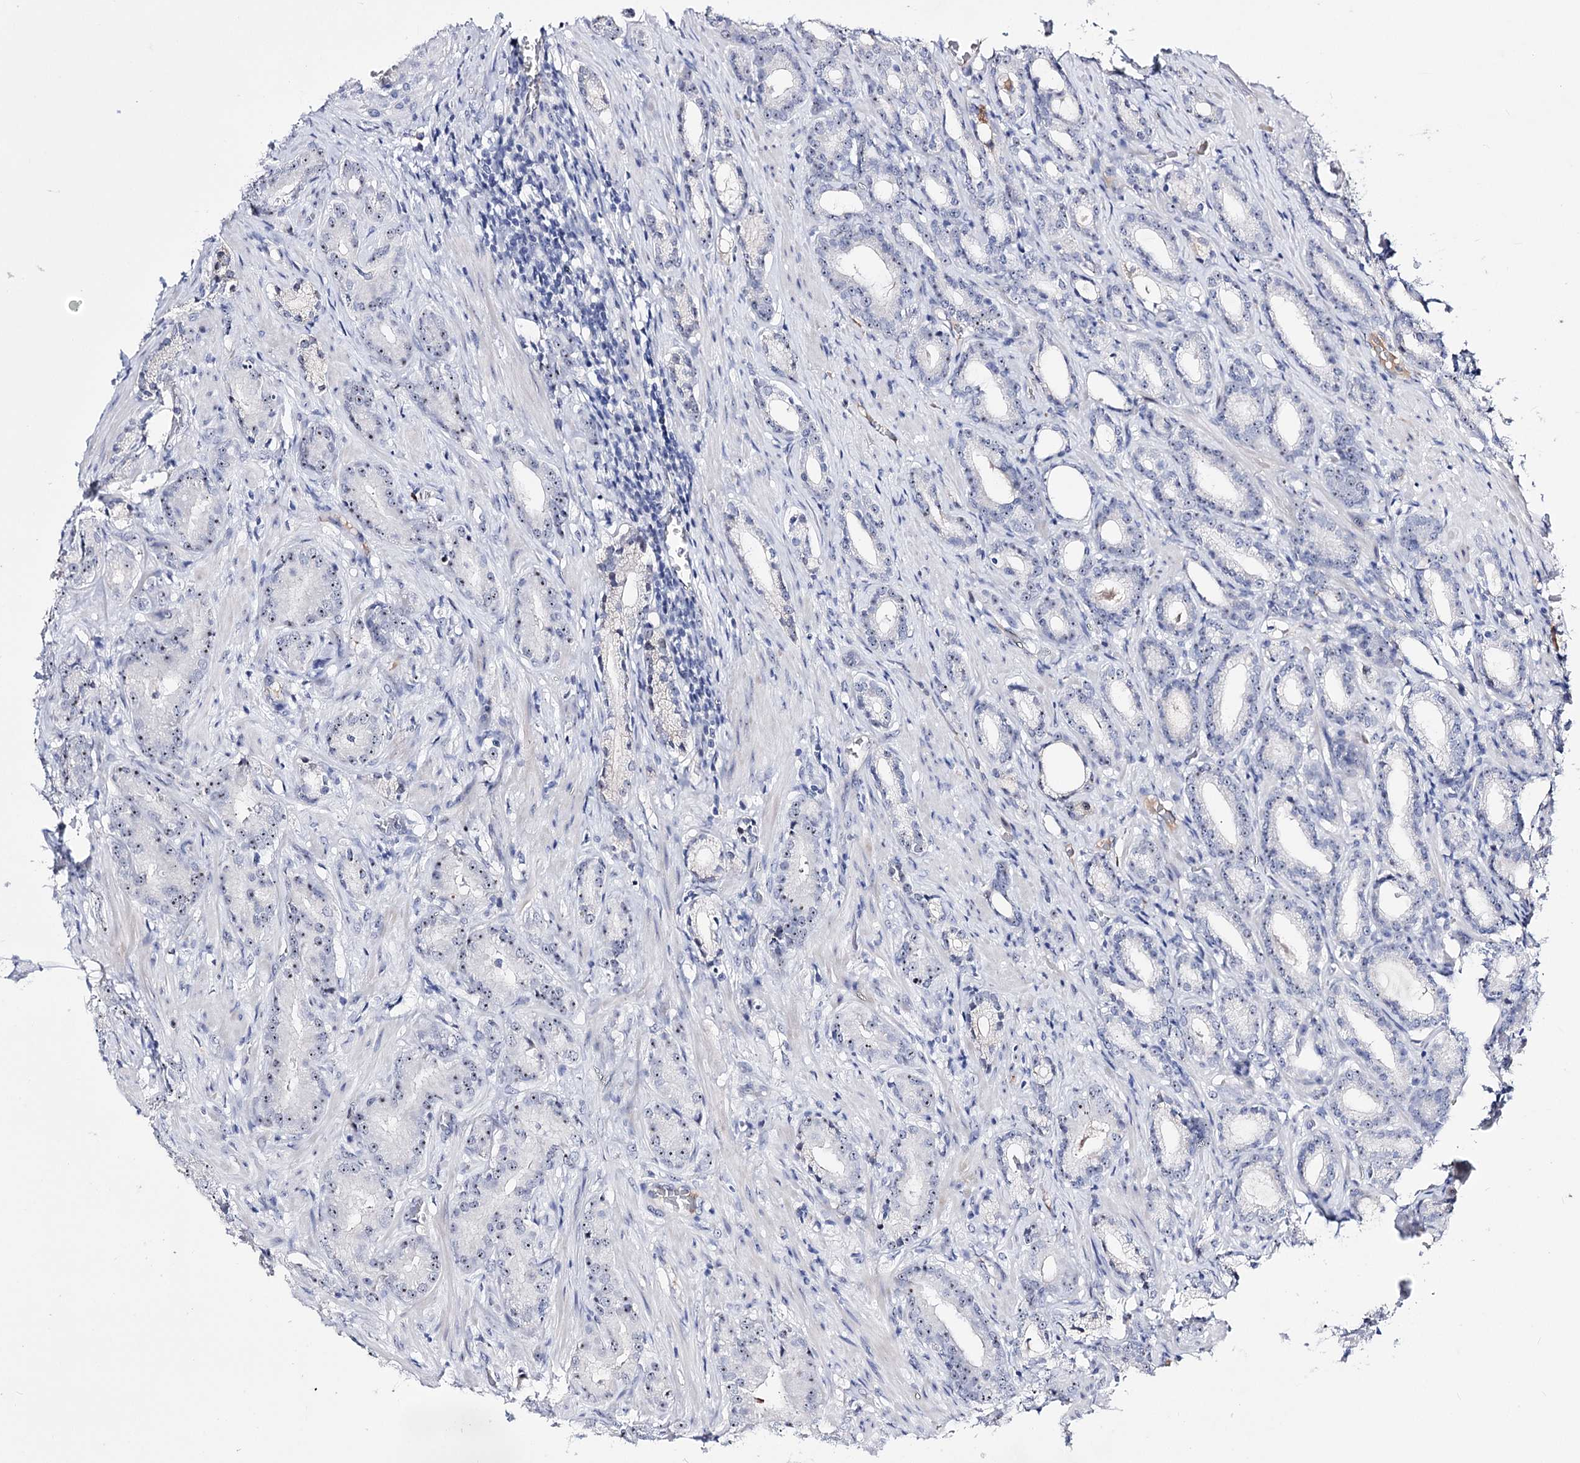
{"staining": {"intensity": "moderate", "quantity": "25%-75%", "location": "nuclear"}, "tissue": "prostate cancer", "cell_type": "Tumor cells", "image_type": "cancer", "snomed": [{"axis": "morphology", "description": "Adenocarcinoma, Low grade"}, {"axis": "topography", "description": "Prostate"}], "caption": "A histopathology image of prostate adenocarcinoma (low-grade) stained for a protein displays moderate nuclear brown staining in tumor cells.", "gene": "PCGF5", "patient": {"sex": "male", "age": 71}}